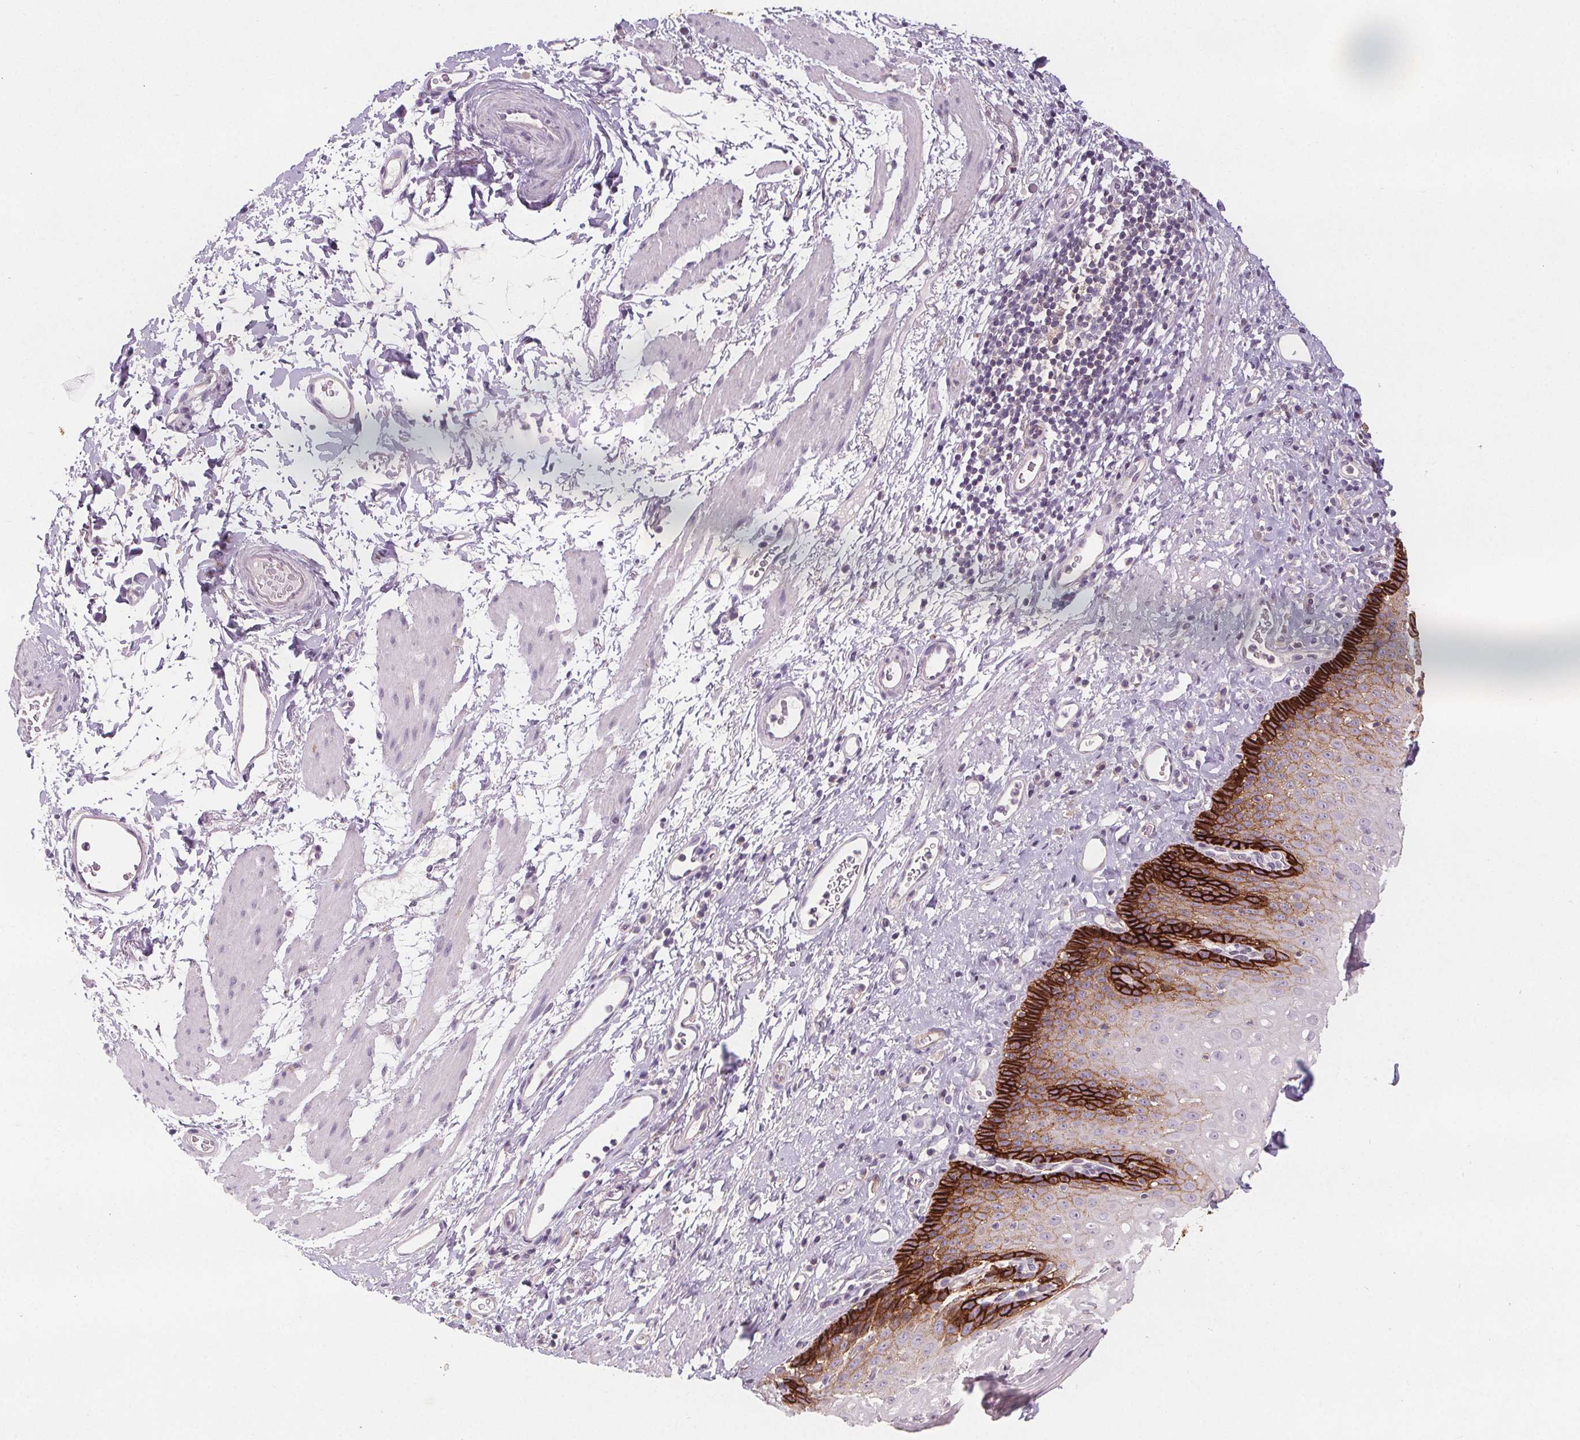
{"staining": {"intensity": "strong", "quantity": "<25%", "location": "cytoplasmic/membranous"}, "tissue": "esophagus", "cell_type": "Squamous epithelial cells", "image_type": "normal", "snomed": [{"axis": "morphology", "description": "Normal tissue, NOS"}, {"axis": "topography", "description": "Esophagus"}], "caption": "Protein analysis of benign esophagus exhibits strong cytoplasmic/membranous staining in about <25% of squamous epithelial cells.", "gene": "ATP1A1", "patient": {"sex": "female", "age": 68}}